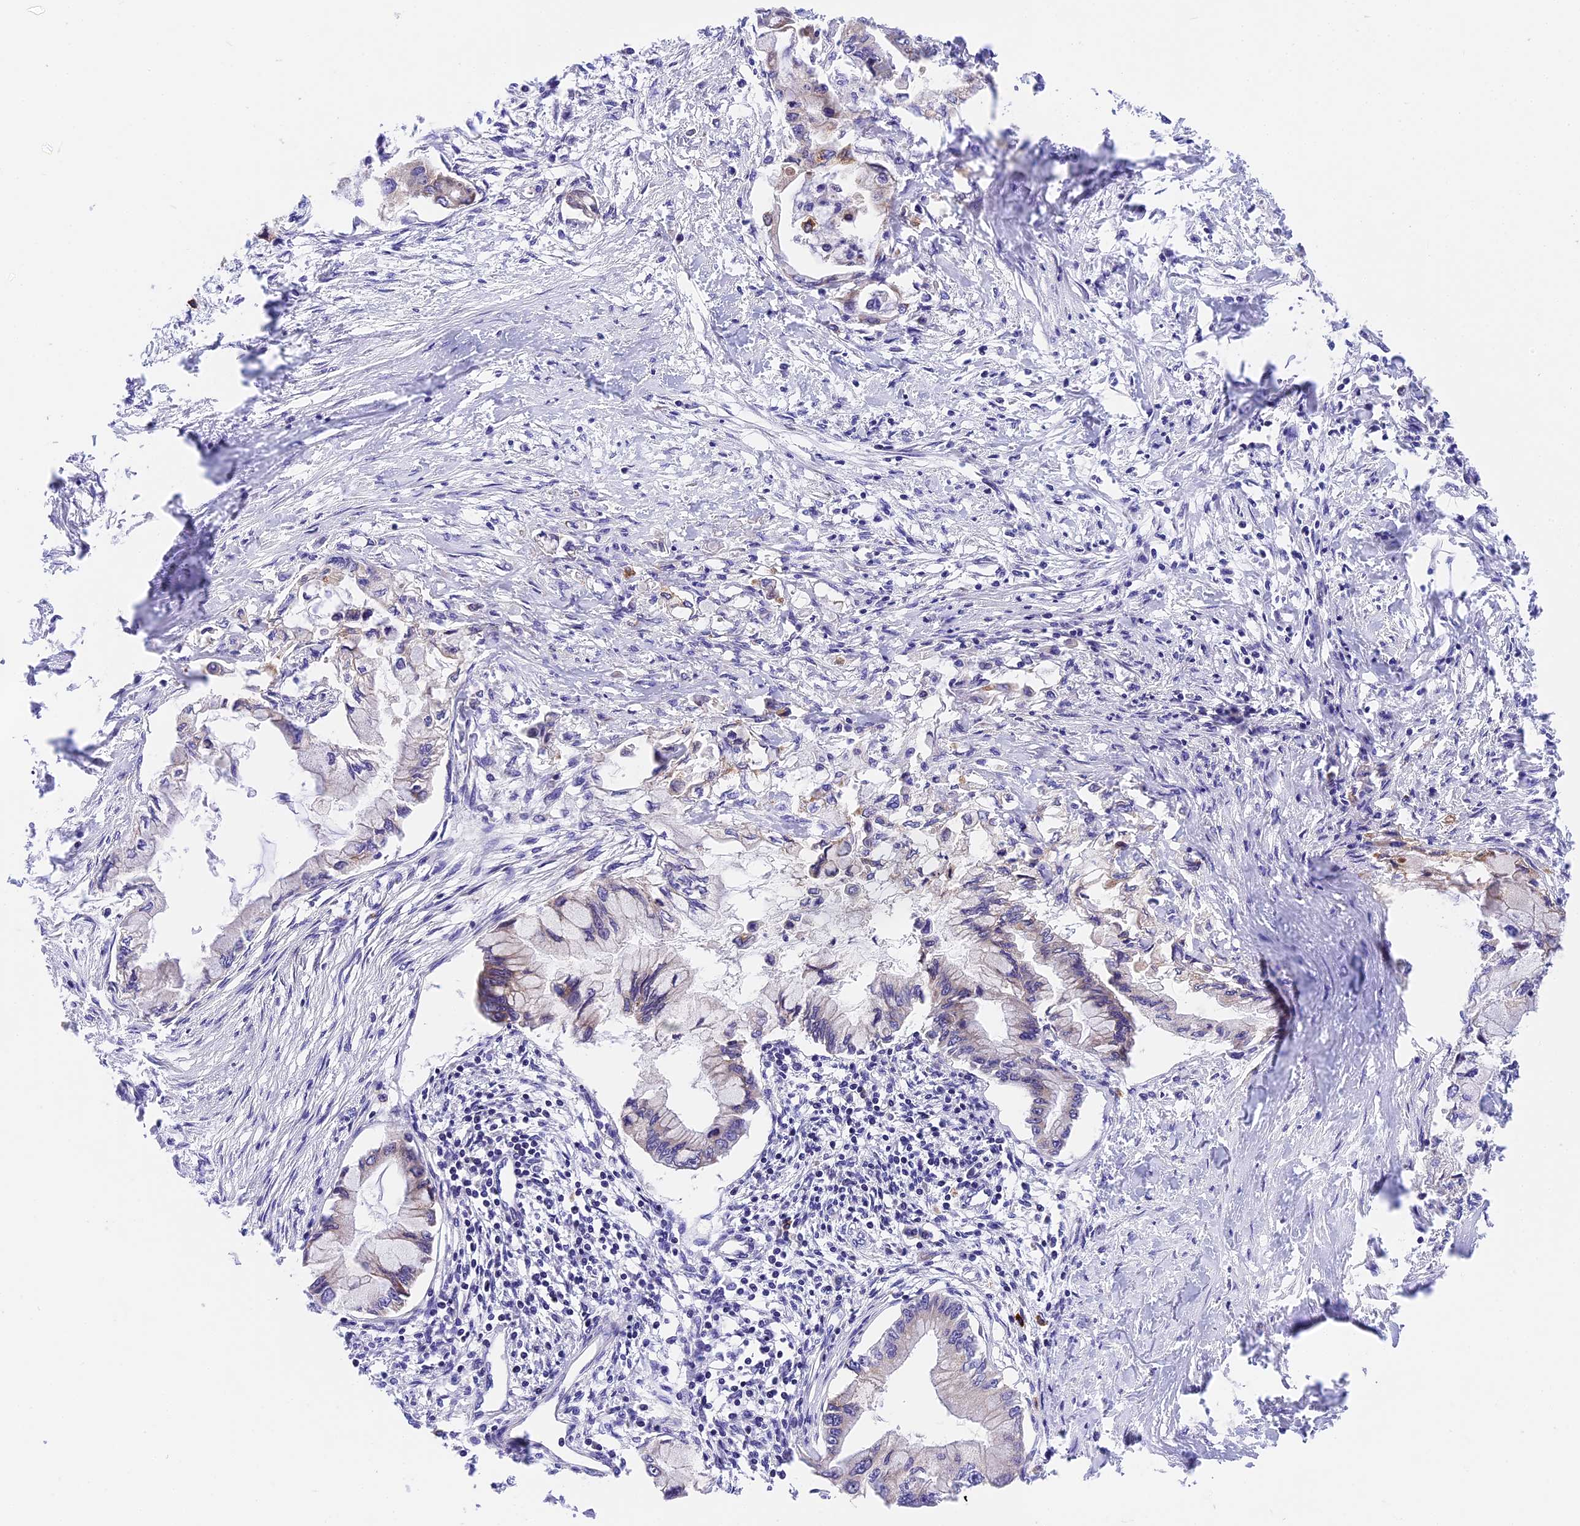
{"staining": {"intensity": "moderate", "quantity": "<25%", "location": "cytoplasmic/membranous"}, "tissue": "pancreatic cancer", "cell_type": "Tumor cells", "image_type": "cancer", "snomed": [{"axis": "morphology", "description": "Adenocarcinoma, NOS"}, {"axis": "topography", "description": "Pancreas"}], "caption": "Immunohistochemical staining of pancreatic cancer (adenocarcinoma) exhibits low levels of moderate cytoplasmic/membranous positivity in approximately <25% of tumor cells. The protein is shown in brown color, while the nuclei are stained blue.", "gene": "MRAS", "patient": {"sex": "male", "age": 48}}